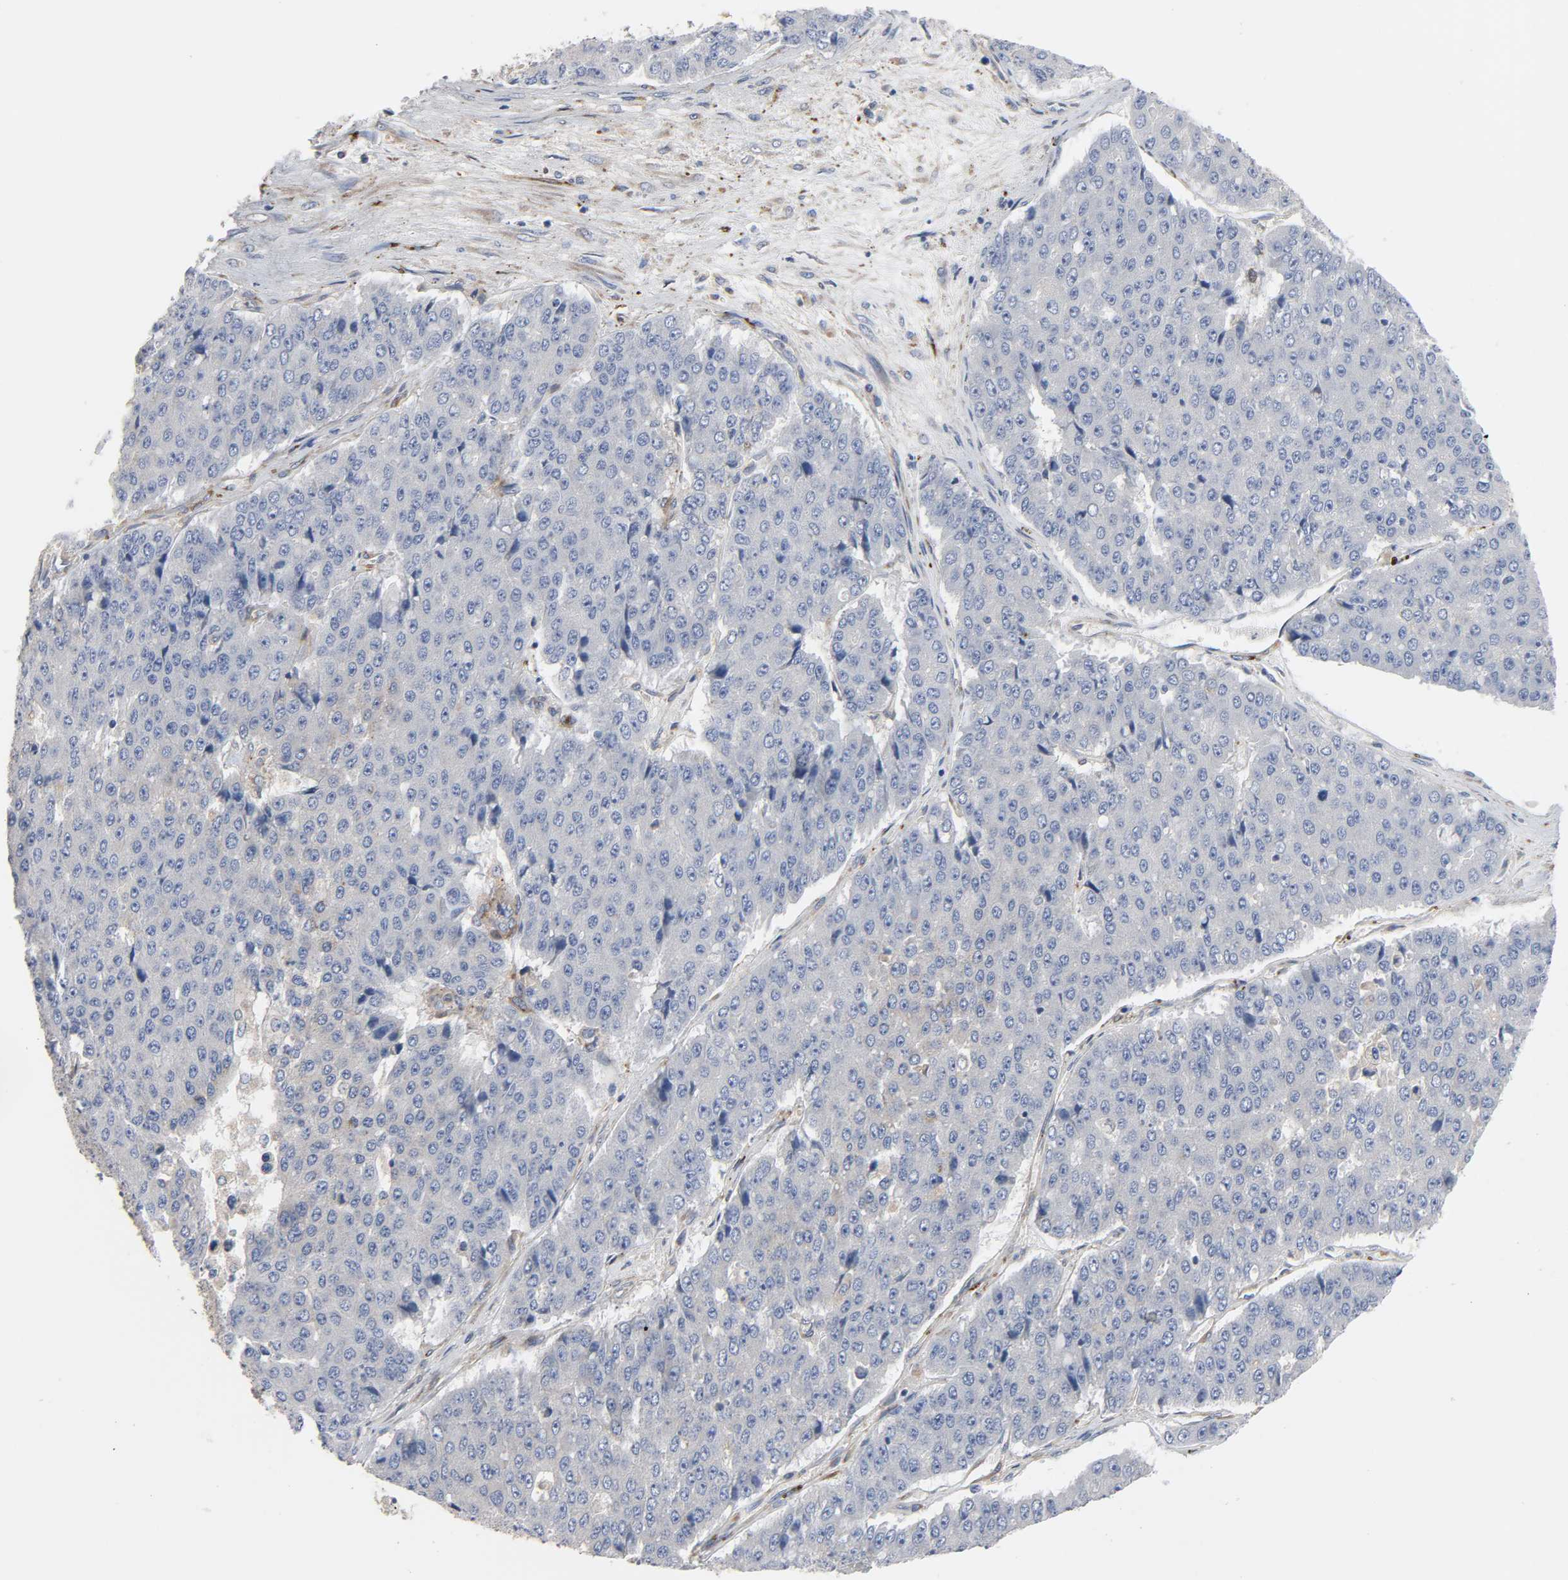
{"staining": {"intensity": "negative", "quantity": "none", "location": "none"}, "tissue": "pancreatic cancer", "cell_type": "Tumor cells", "image_type": "cancer", "snomed": [{"axis": "morphology", "description": "Adenocarcinoma, NOS"}, {"axis": "topography", "description": "Pancreas"}], "caption": "Pancreatic cancer (adenocarcinoma) was stained to show a protein in brown. There is no significant positivity in tumor cells.", "gene": "ARHGAP1", "patient": {"sex": "male", "age": 50}}